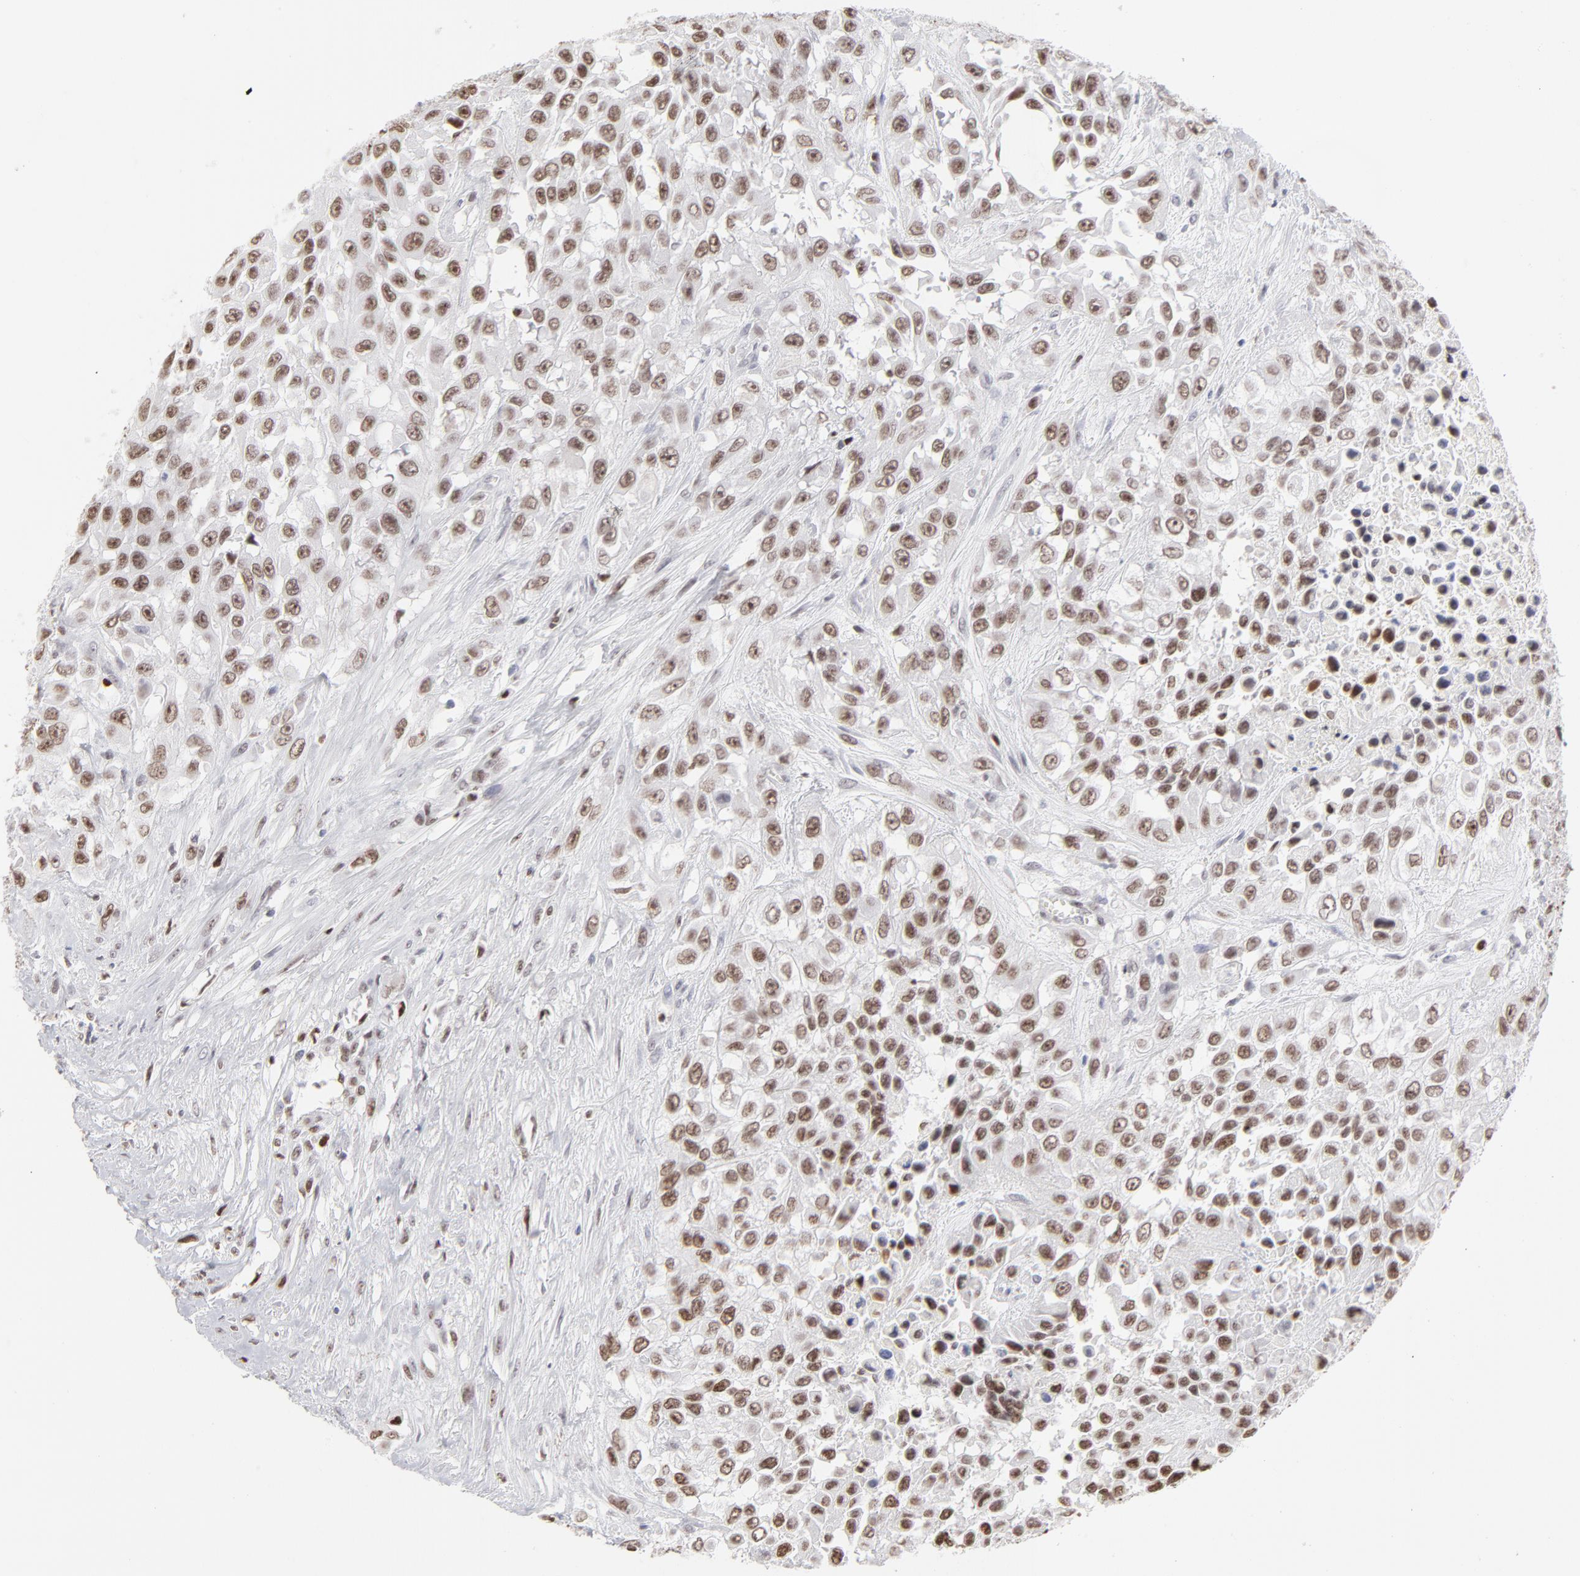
{"staining": {"intensity": "weak", "quantity": "25%-75%", "location": "nuclear"}, "tissue": "urothelial cancer", "cell_type": "Tumor cells", "image_type": "cancer", "snomed": [{"axis": "morphology", "description": "Urothelial carcinoma, High grade"}, {"axis": "topography", "description": "Urinary bladder"}], "caption": "Immunohistochemistry of human urothelial cancer exhibits low levels of weak nuclear expression in approximately 25%-75% of tumor cells. (DAB (3,3'-diaminobenzidine) IHC with brightfield microscopy, high magnification).", "gene": "PARP1", "patient": {"sex": "male", "age": 57}}